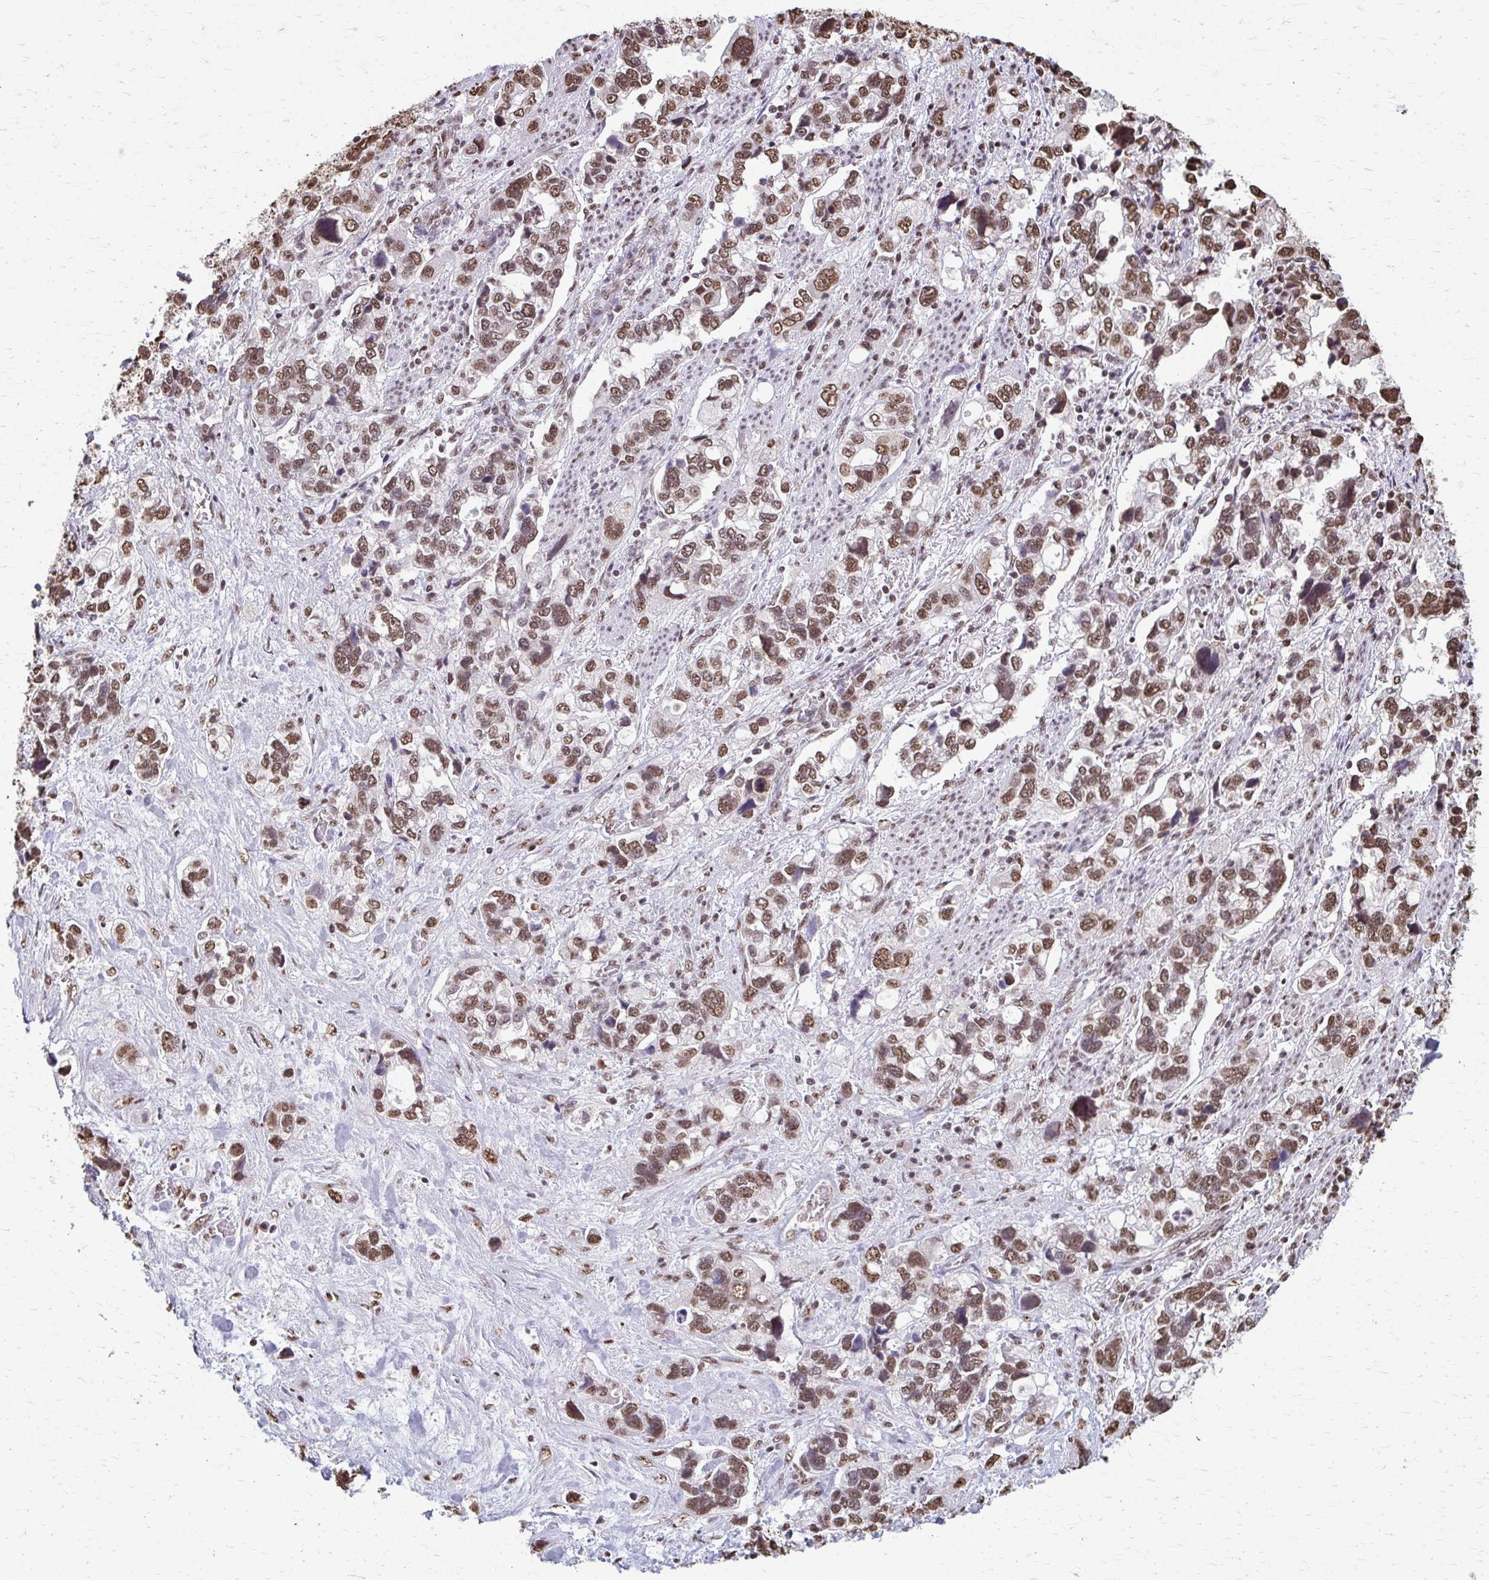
{"staining": {"intensity": "moderate", "quantity": ">75%", "location": "nuclear"}, "tissue": "stomach cancer", "cell_type": "Tumor cells", "image_type": "cancer", "snomed": [{"axis": "morphology", "description": "Adenocarcinoma, NOS"}, {"axis": "topography", "description": "Stomach, upper"}], "caption": "Protein analysis of stomach adenocarcinoma tissue demonstrates moderate nuclear expression in approximately >75% of tumor cells.", "gene": "SNRPA", "patient": {"sex": "female", "age": 81}}